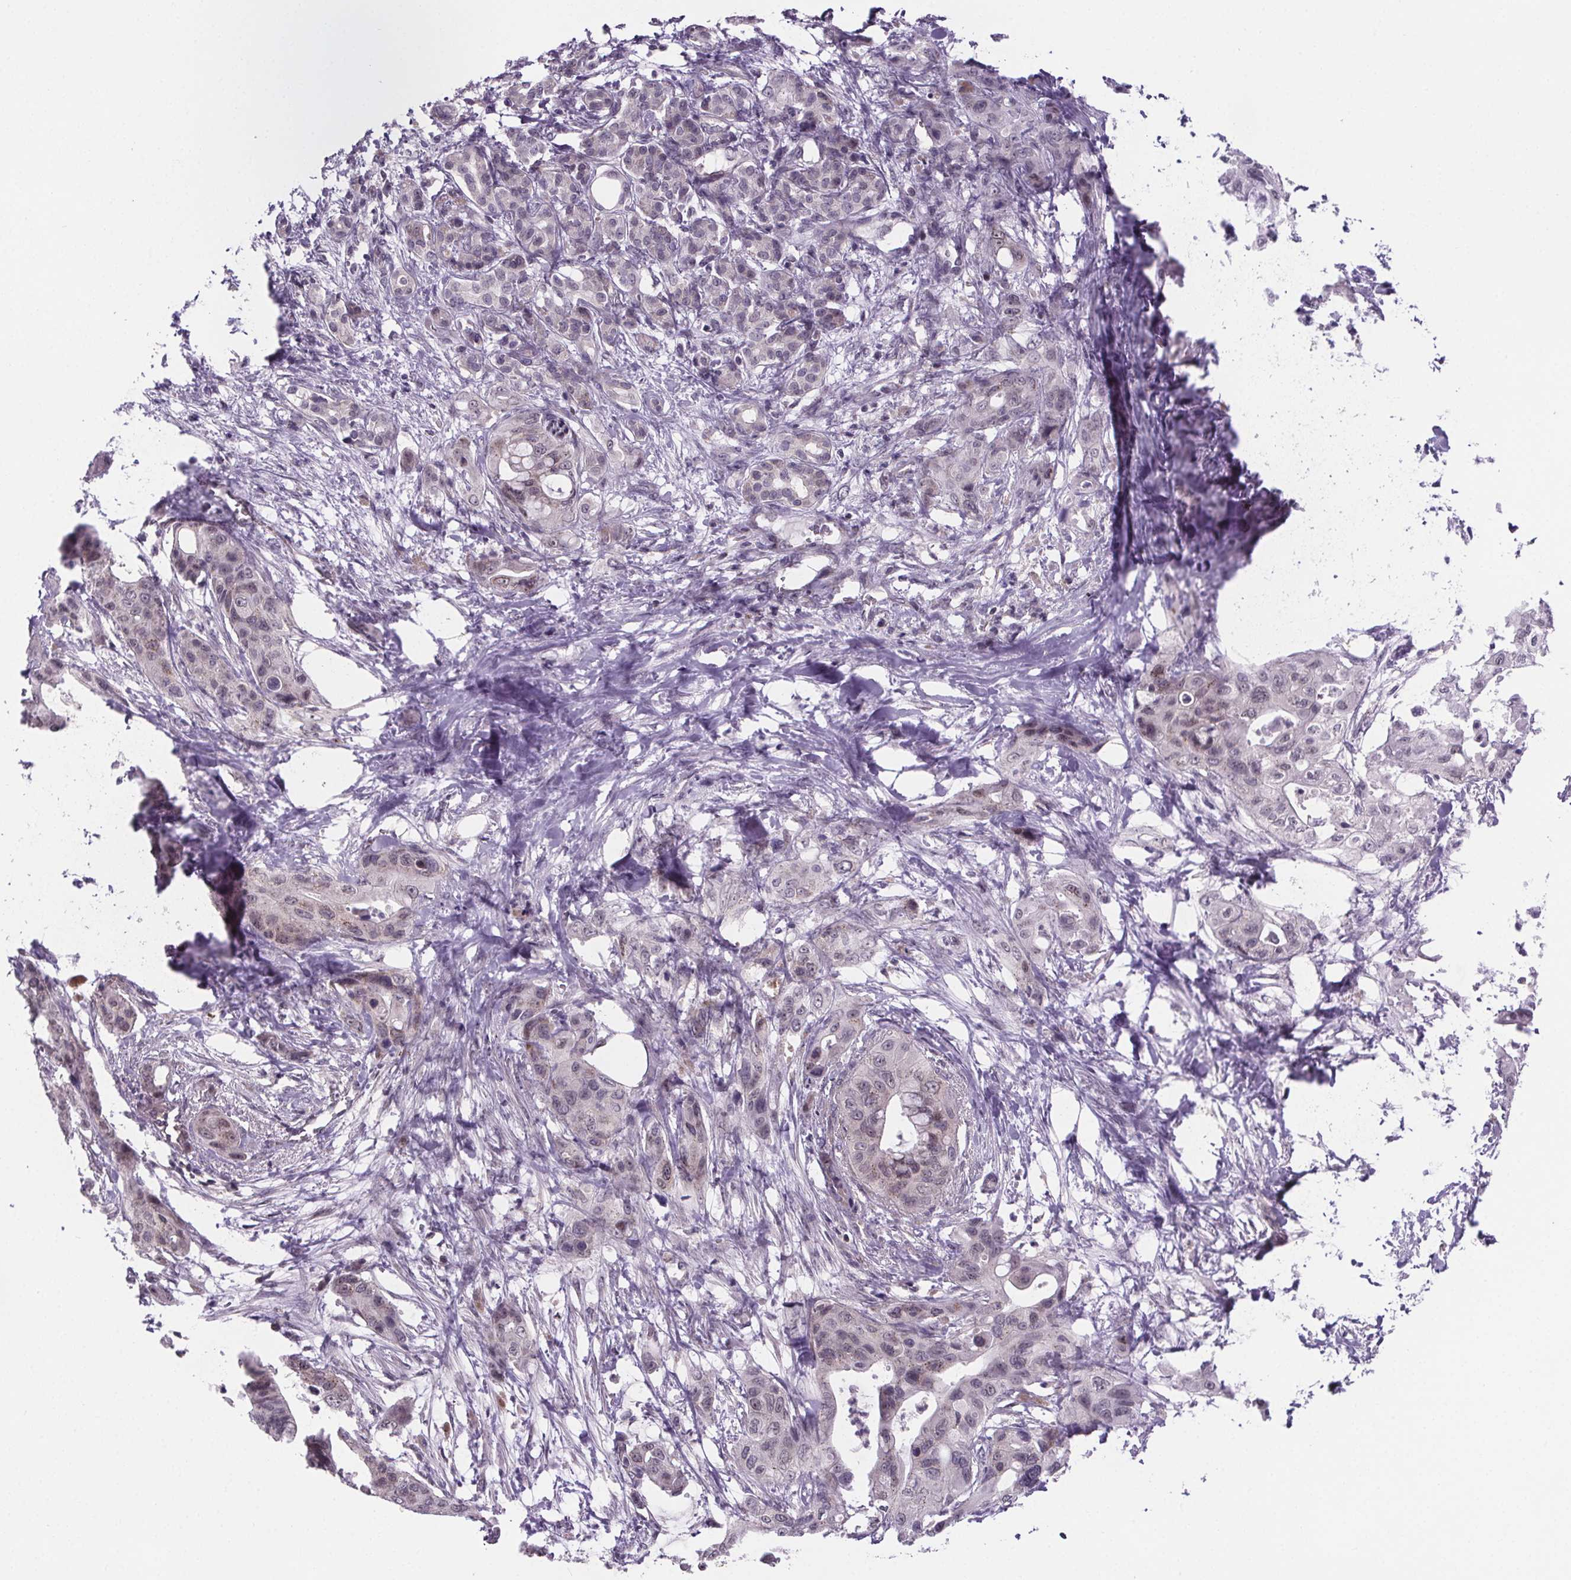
{"staining": {"intensity": "weak", "quantity": "<25%", "location": "cytoplasmic/membranous"}, "tissue": "pancreatic cancer", "cell_type": "Tumor cells", "image_type": "cancer", "snomed": [{"axis": "morphology", "description": "Adenocarcinoma, NOS"}, {"axis": "topography", "description": "Pancreas"}], "caption": "An immunohistochemistry (IHC) micrograph of pancreatic cancer is shown. There is no staining in tumor cells of pancreatic cancer. The staining was performed using DAB to visualize the protein expression in brown, while the nuclei were stained in blue with hematoxylin (Magnification: 20x).", "gene": "TTC12", "patient": {"sex": "male", "age": 71}}